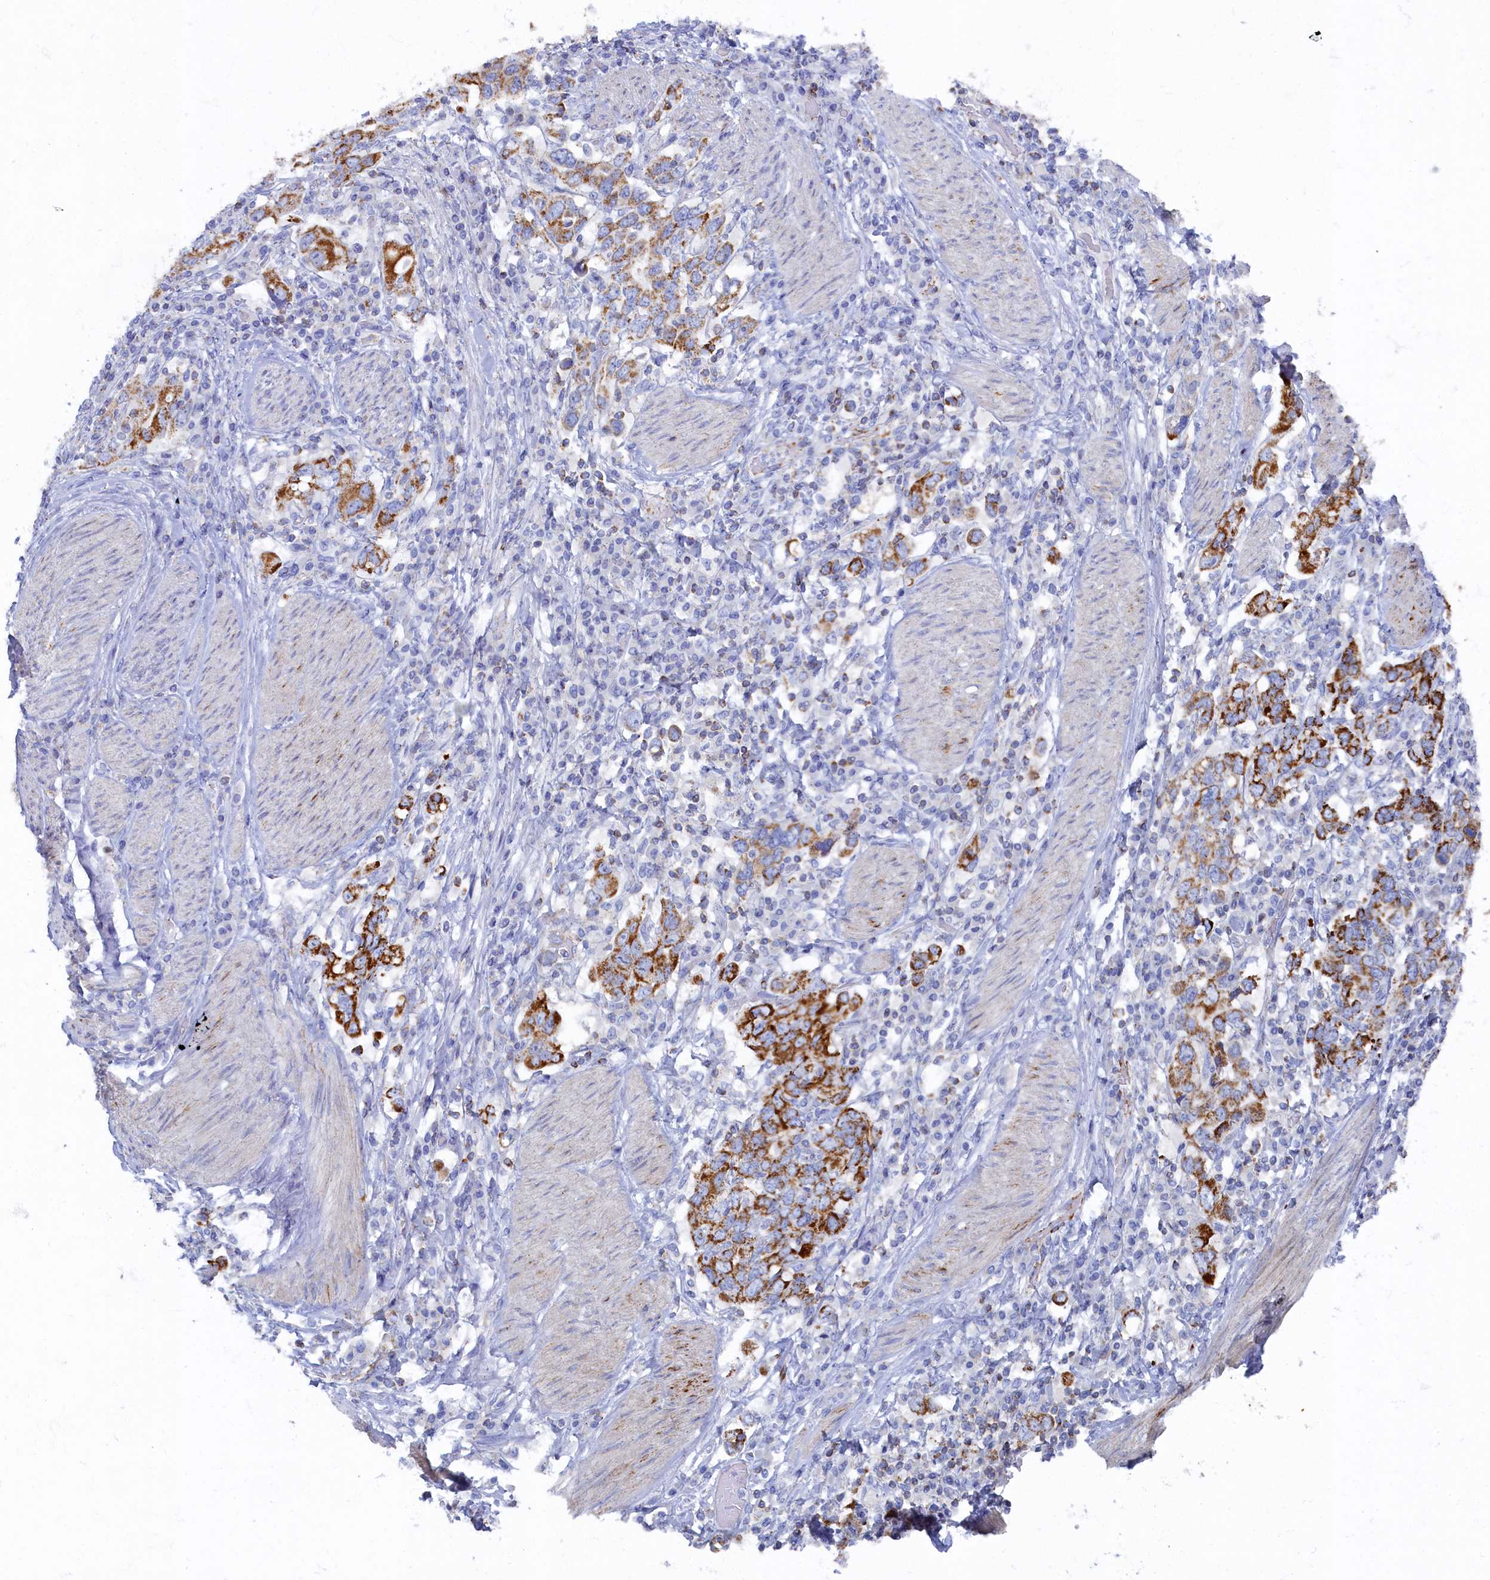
{"staining": {"intensity": "strong", "quantity": ">75%", "location": "cytoplasmic/membranous"}, "tissue": "stomach cancer", "cell_type": "Tumor cells", "image_type": "cancer", "snomed": [{"axis": "morphology", "description": "Adenocarcinoma, NOS"}, {"axis": "topography", "description": "Stomach, upper"}], "caption": "Immunohistochemical staining of human adenocarcinoma (stomach) displays high levels of strong cytoplasmic/membranous expression in about >75% of tumor cells.", "gene": "OCIAD2", "patient": {"sex": "male", "age": 62}}